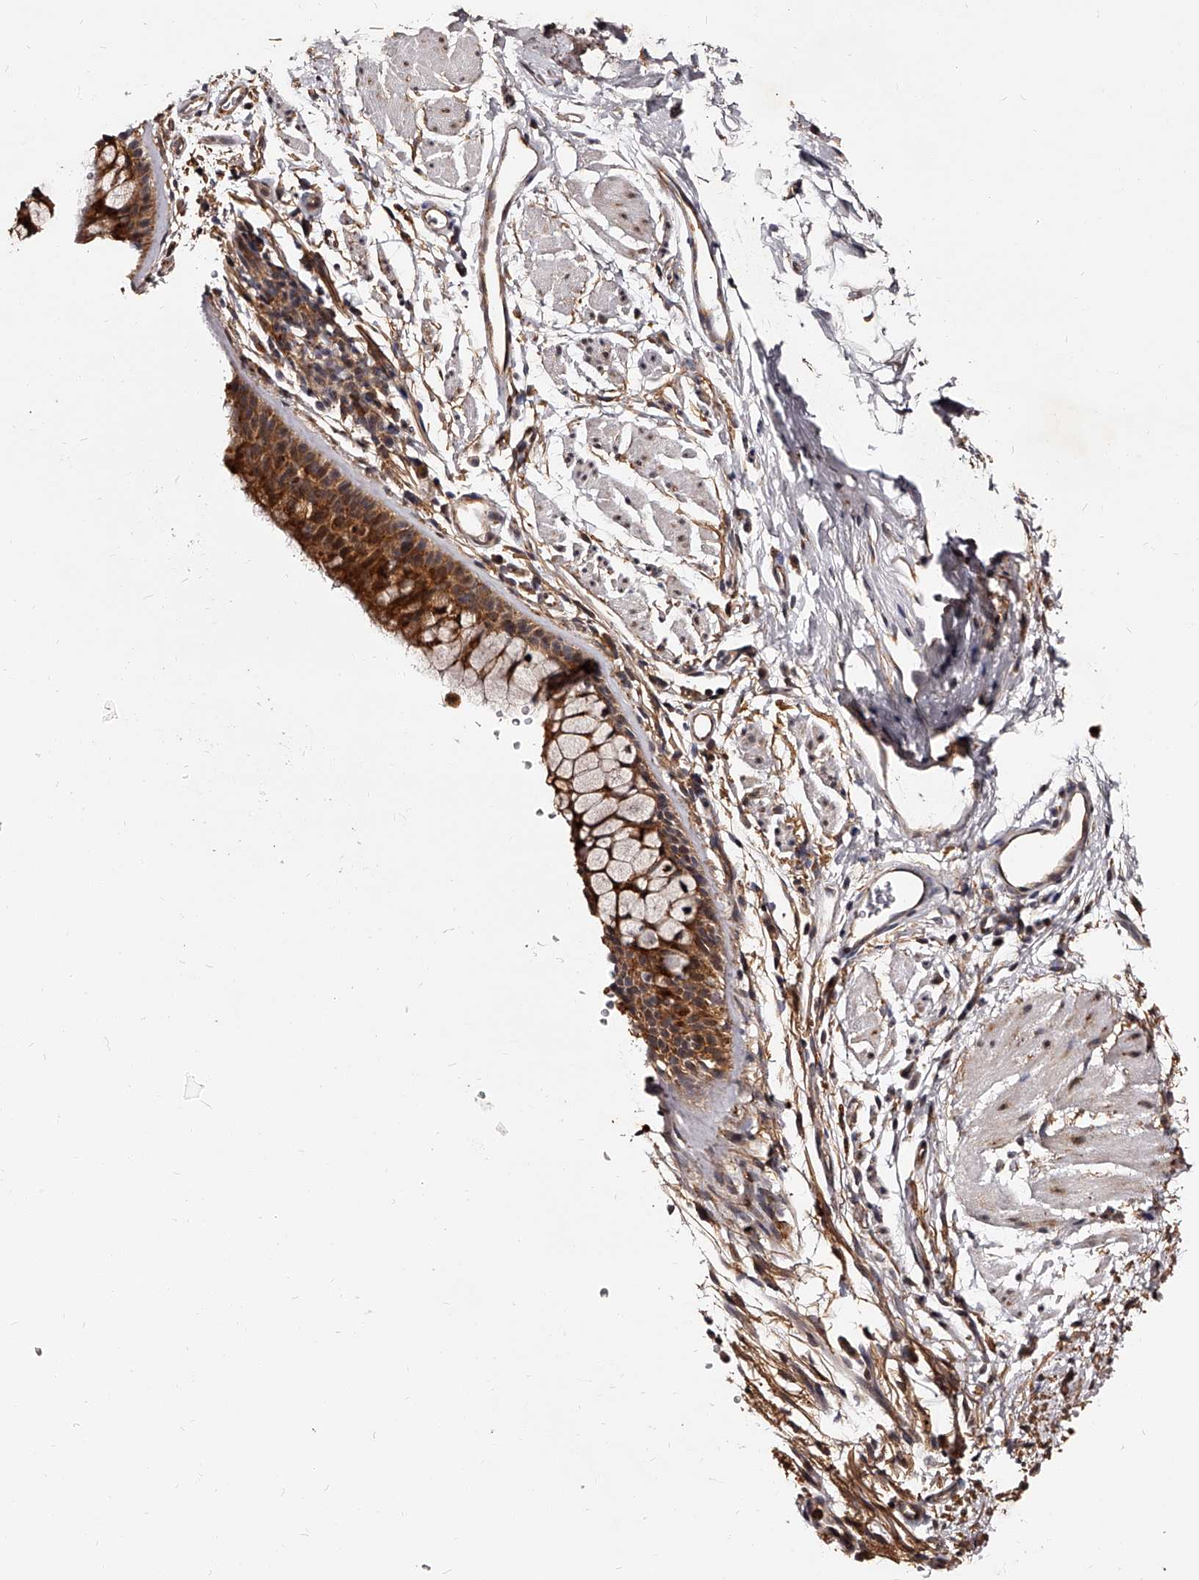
{"staining": {"intensity": "strong", "quantity": ">75%", "location": "cytoplasmic/membranous"}, "tissue": "bronchus", "cell_type": "Respiratory epithelial cells", "image_type": "normal", "snomed": [{"axis": "morphology", "description": "Normal tissue, NOS"}, {"axis": "topography", "description": "Cartilage tissue"}, {"axis": "topography", "description": "Bronchus"}], "caption": "A micrograph showing strong cytoplasmic/membranous staining in about >75% of respiratory epithelial cells in benign bronchus, as visualized by brown immunohistochemical staining.", "gene": "RSC1A1", "patient": {"sex": "female", "age": 53}}